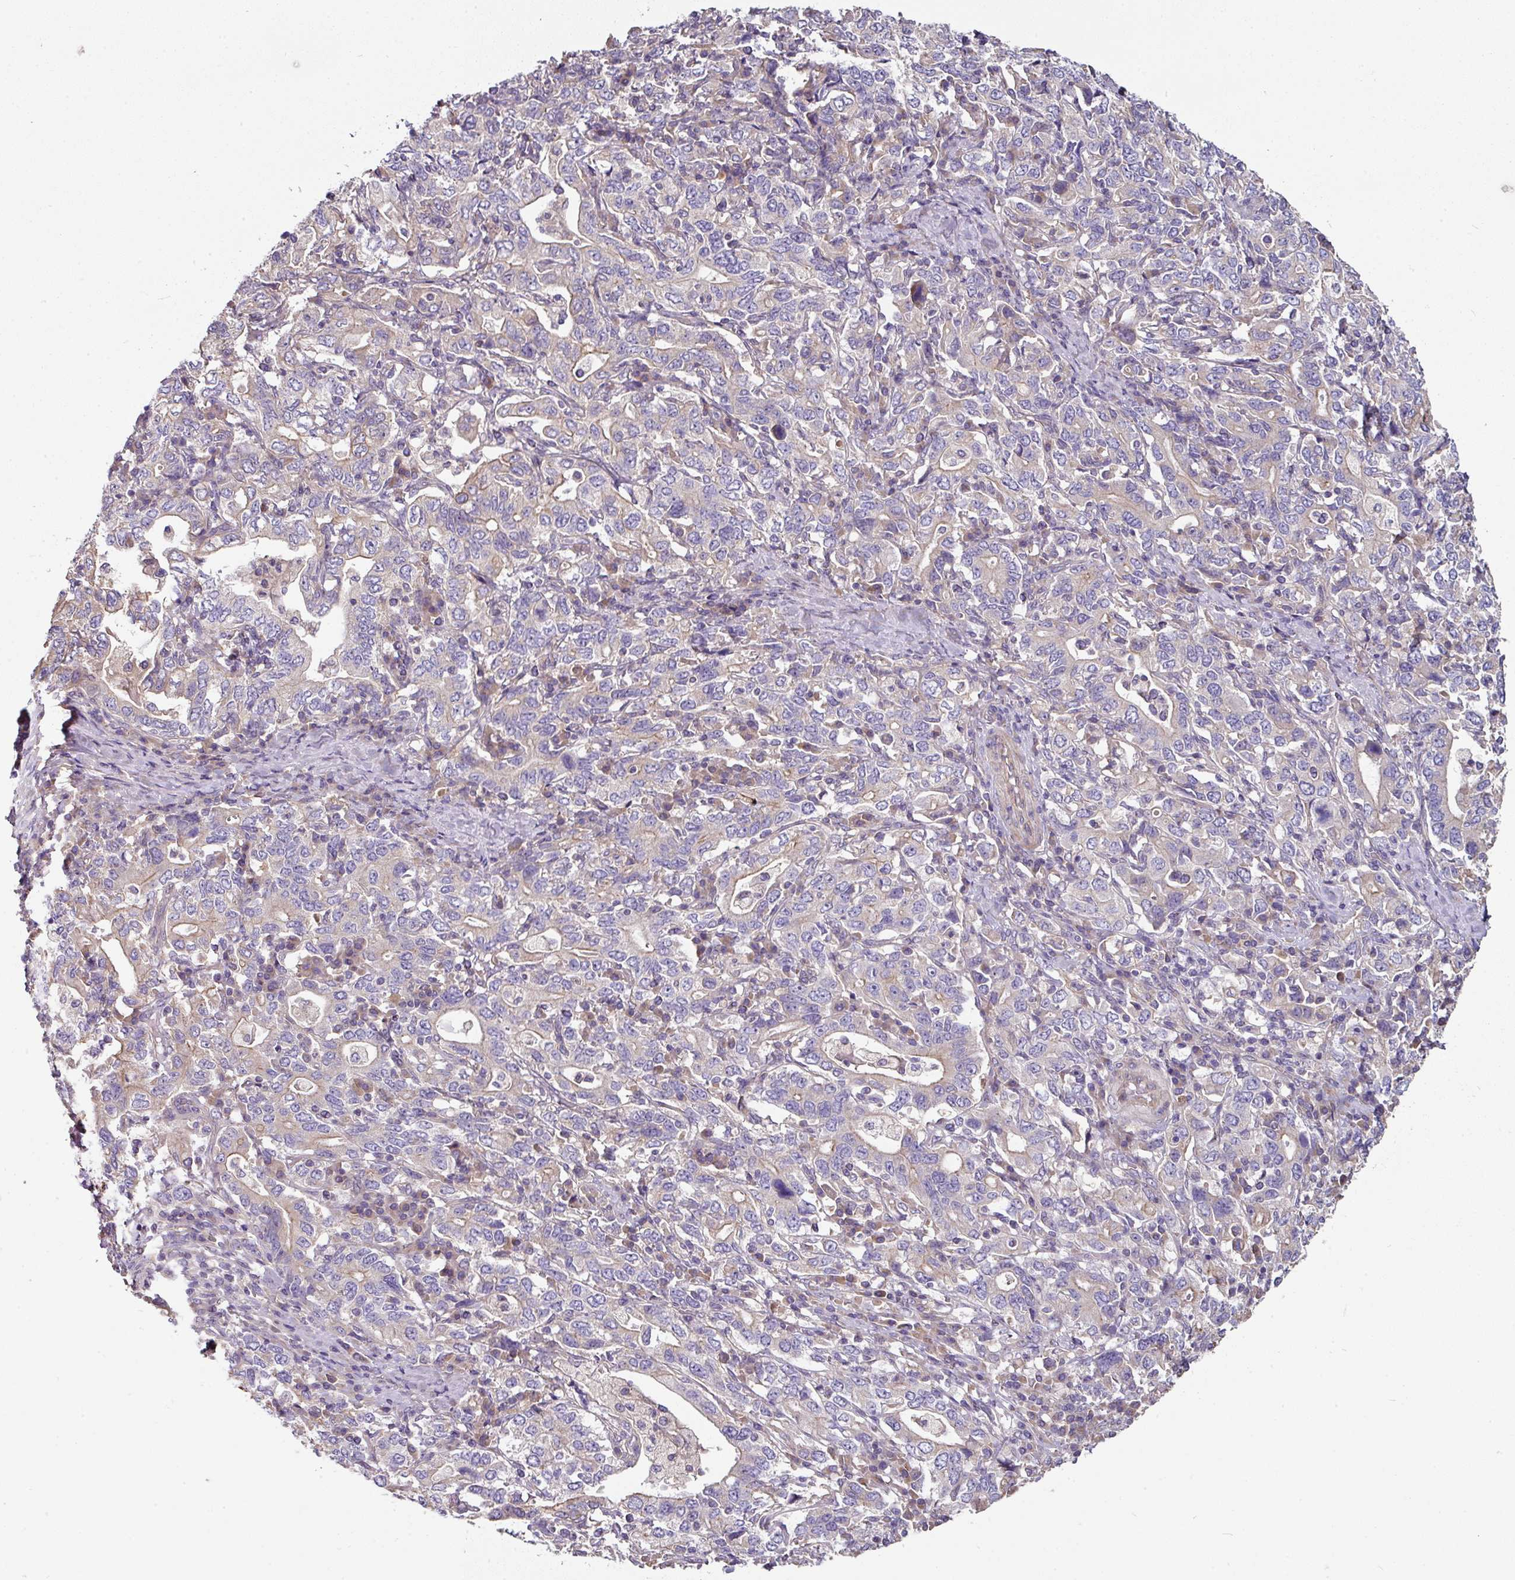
{"staining": {"intensity": "negative", "quantity": "none", "location": "none"}, "tissue": "stomach cancer", "cell_type": "Tumor cells", "image_type": "cancer", "snomed": [{"axis": "morphology", "description": "Adenocarcinoma, NOS"}, {"axis": "topography", "description": "Stomach, upper"}, {"axis": "topography", "description": "Stomach"}], "caption": "Tumor cells show no significant expression in adenocarcinoma (stomach). The staining is performed using DAB brown chromogen with nuclei counter-stained in using hematoxylin.", "gene": "C4orf48", "patient": {"sex": "male", "age": 62}}